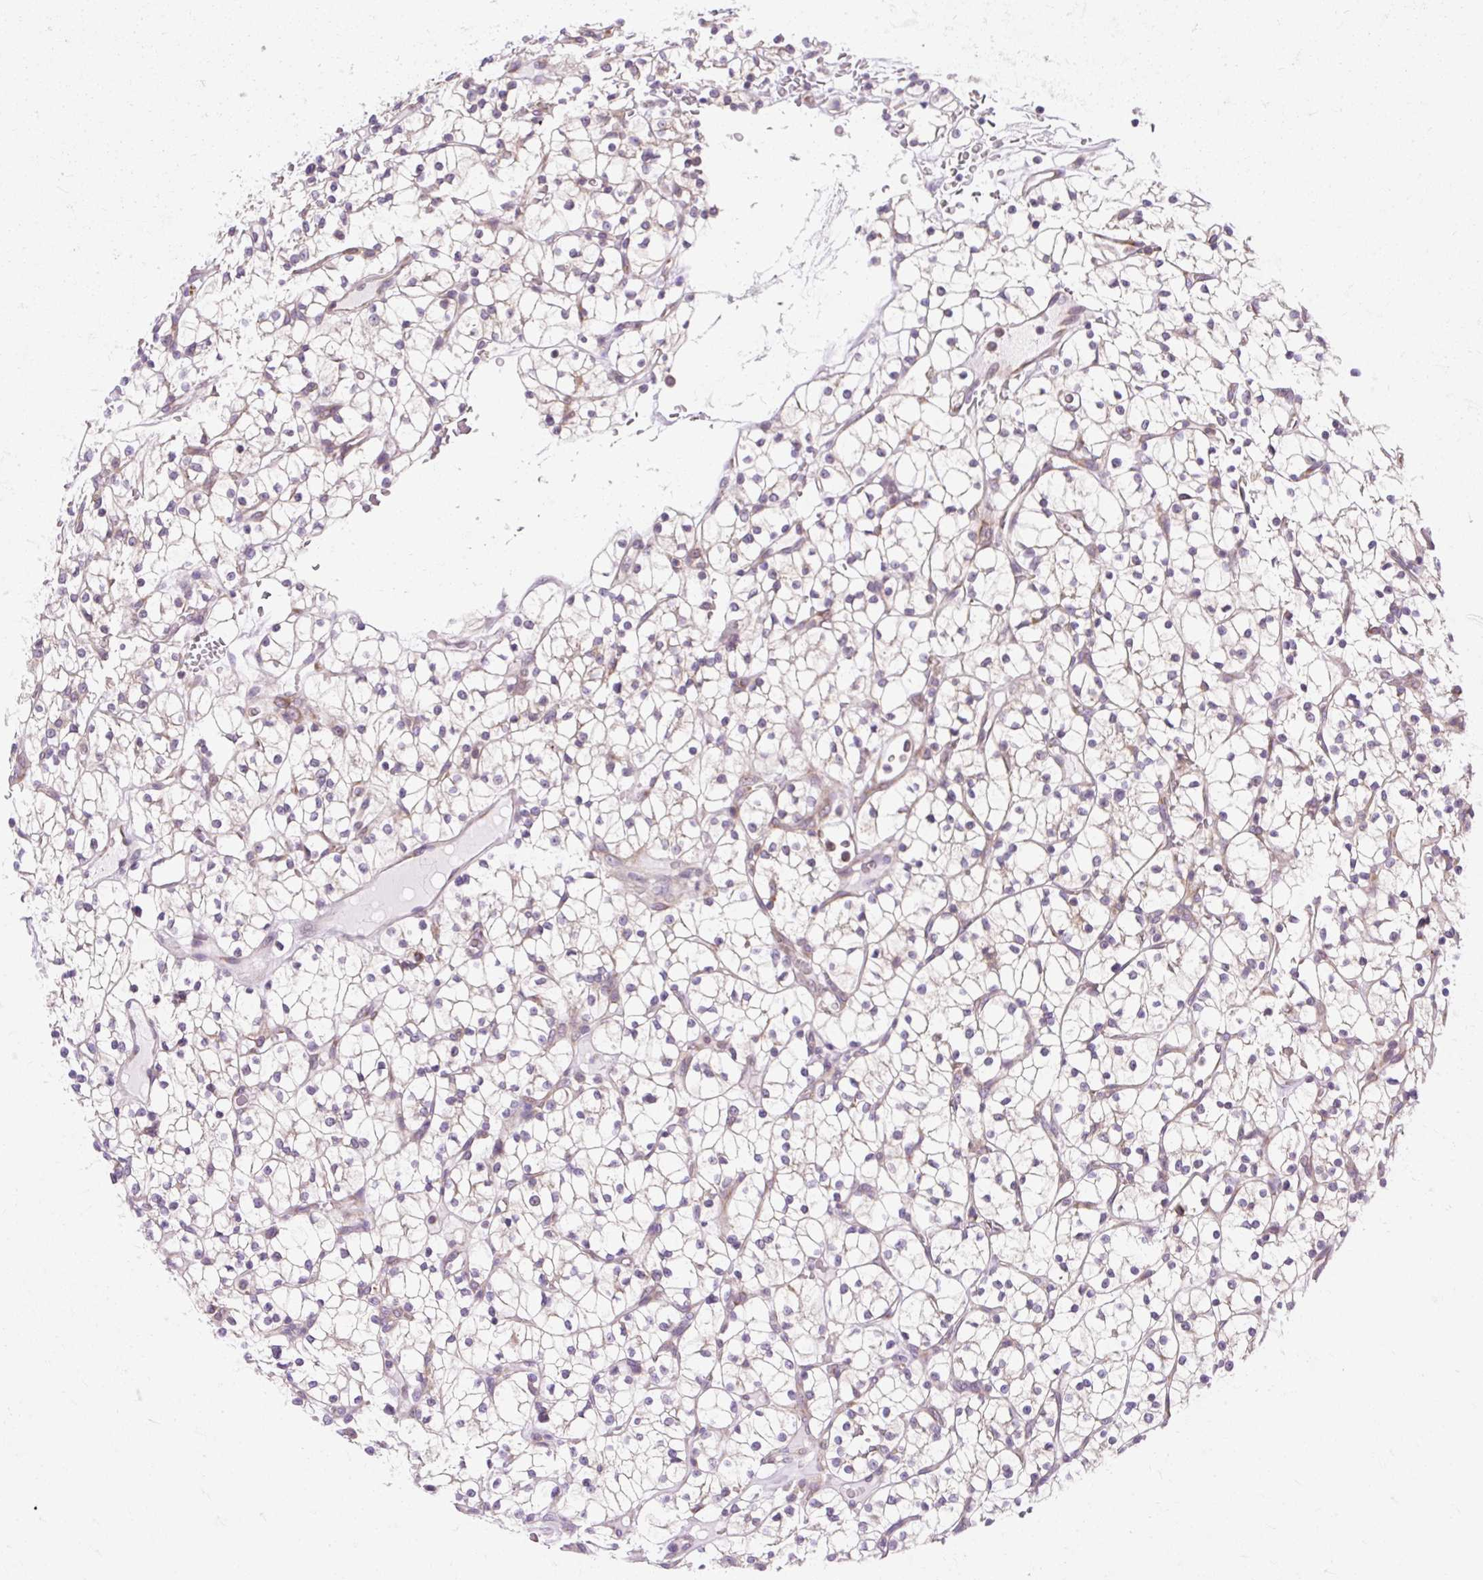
{"staining": {"intensity": "negative", "quantity": "none", "location": "none"}, "tissue": "renal cancer", "cell_type": "Tumor cells", "image_type": "cancer", "snomed": [{"axis": "morphology", "description": "Adenocarcinoma, NOS"}, {"axis": "topography", "description": "Kidney"}], "caption": "IHC of renal adenocarcinoma displays no positivity in tumor cells. (Immunohistochemistry (ihc), brightfield microscopy, high magnification).", "gene": "GPR45", "patient": {"sex": "female", "age": 64}}